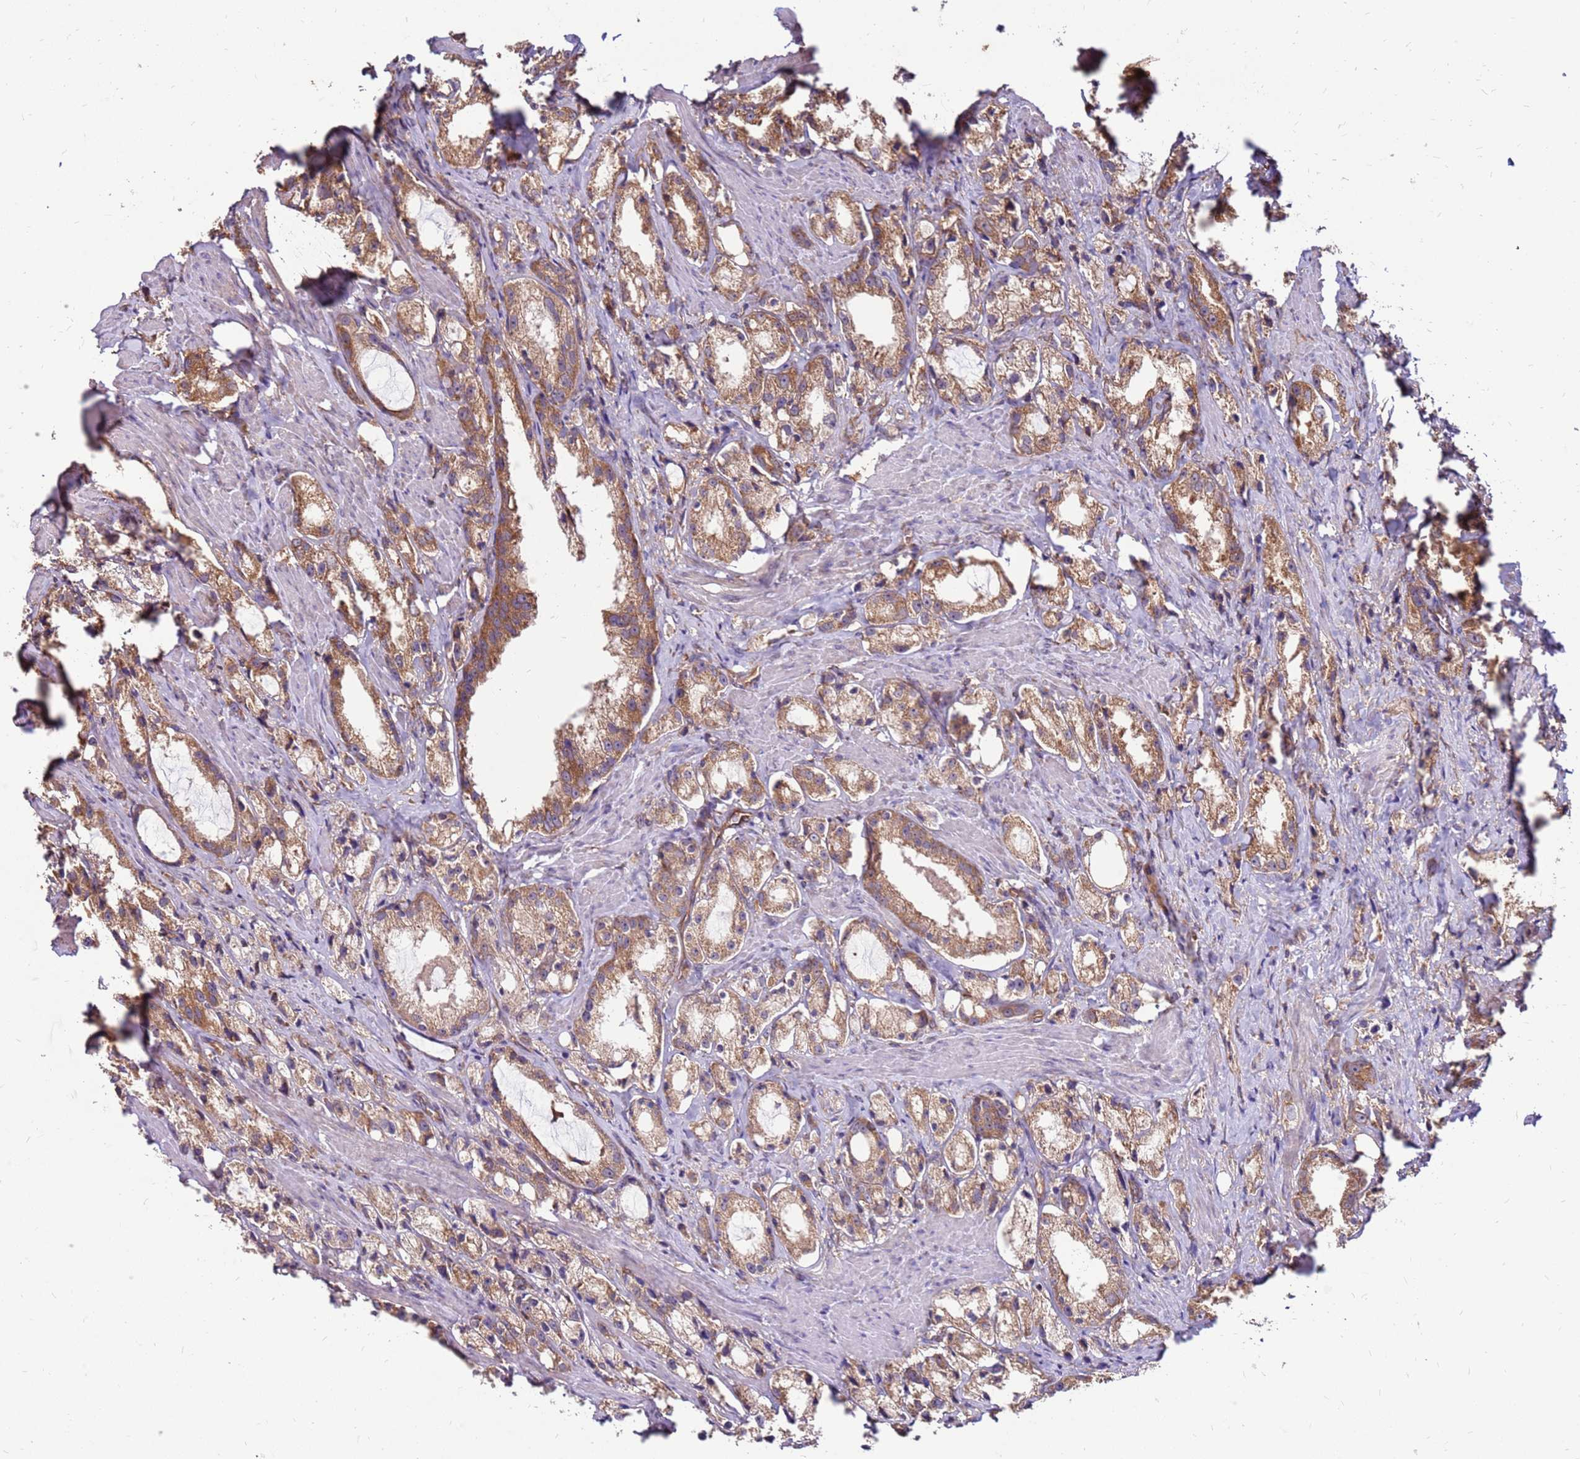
{"staining": {"intensity": "moderate", "quantity": ">75%", "location": "cytoplasmic/membranous"}, "tissue": "prostate cancer", "cell_type": "Tumor cells", "image_type": "cancer", "snomed": [{"axis": "morphology", "description": "Adenocarcinoma, High grade"}, {"axis": "topography", "description": "Prostate"}], "caption": "Tumor cells exhibit medium levels of moderate cytoplasmic/membranous positivity in approximately >75% of cells in human prostate adenocarcinoma (high-grade). Nuclei are stained in blue.", "gene": "SLC44A5", "patient": {"sex": "male", "age": 66}}